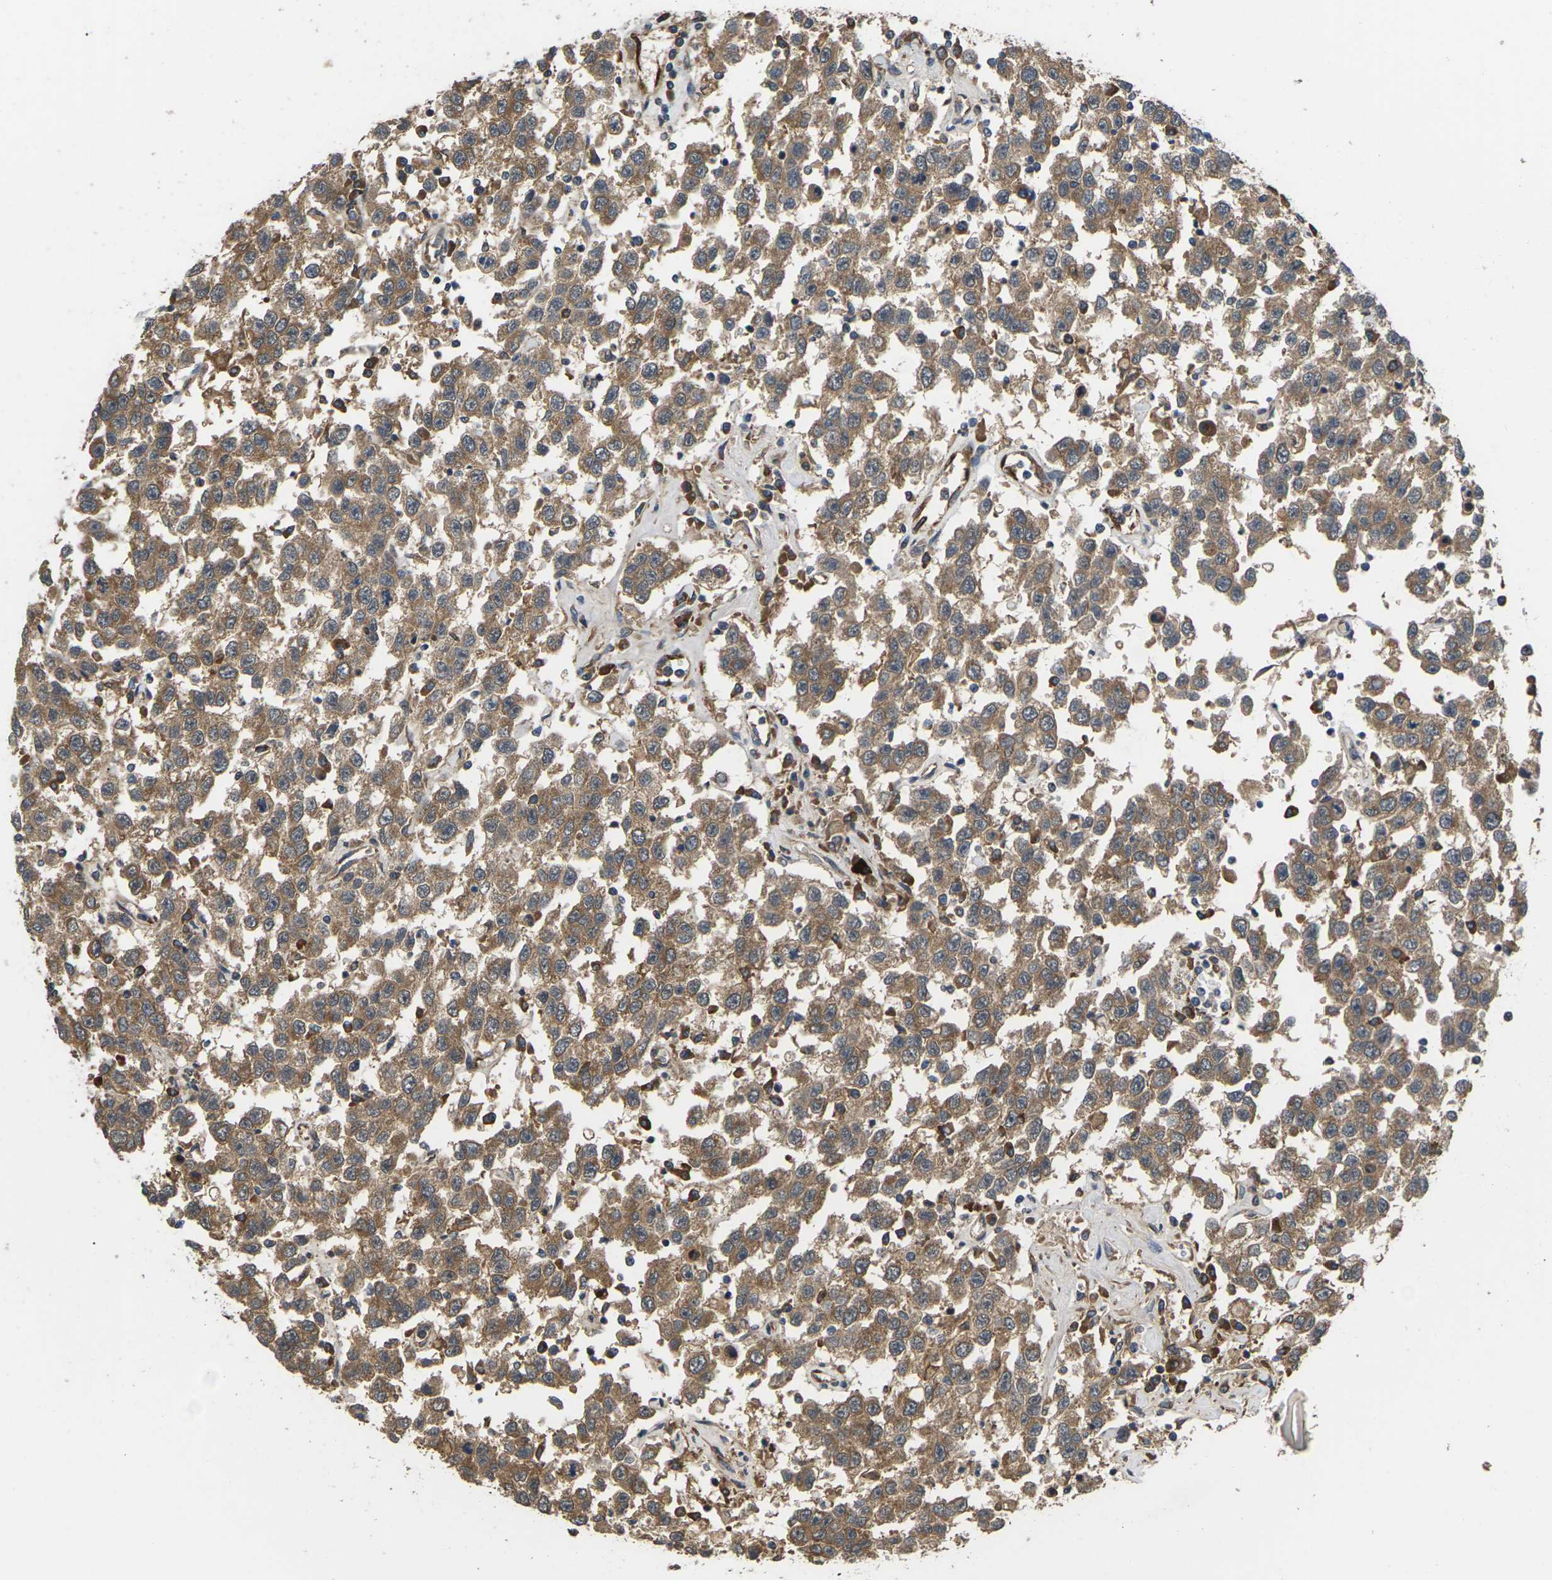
{"staining": {"intensity": "moderate", "quantity": ">75%", "location": "cytoplasmic/membranous"}, "tissue": "testis cancer", "cell_type": "Tumor cells", "image_type": "cancer", "snomed": [{"axis": "morphology", "description": "Seminoma, NOS"}, {"axis": "topography", "description": "Testis"}], "caption": "DAB (3,3'-diaminobenzidine) immunohistochemical staining of human testis cancer displays moderate cytoplasmic/membranous protein staining in about >75% of tumor cells.", "gene": "NRAS", "patient": {"sex": "male", "age": 41}}